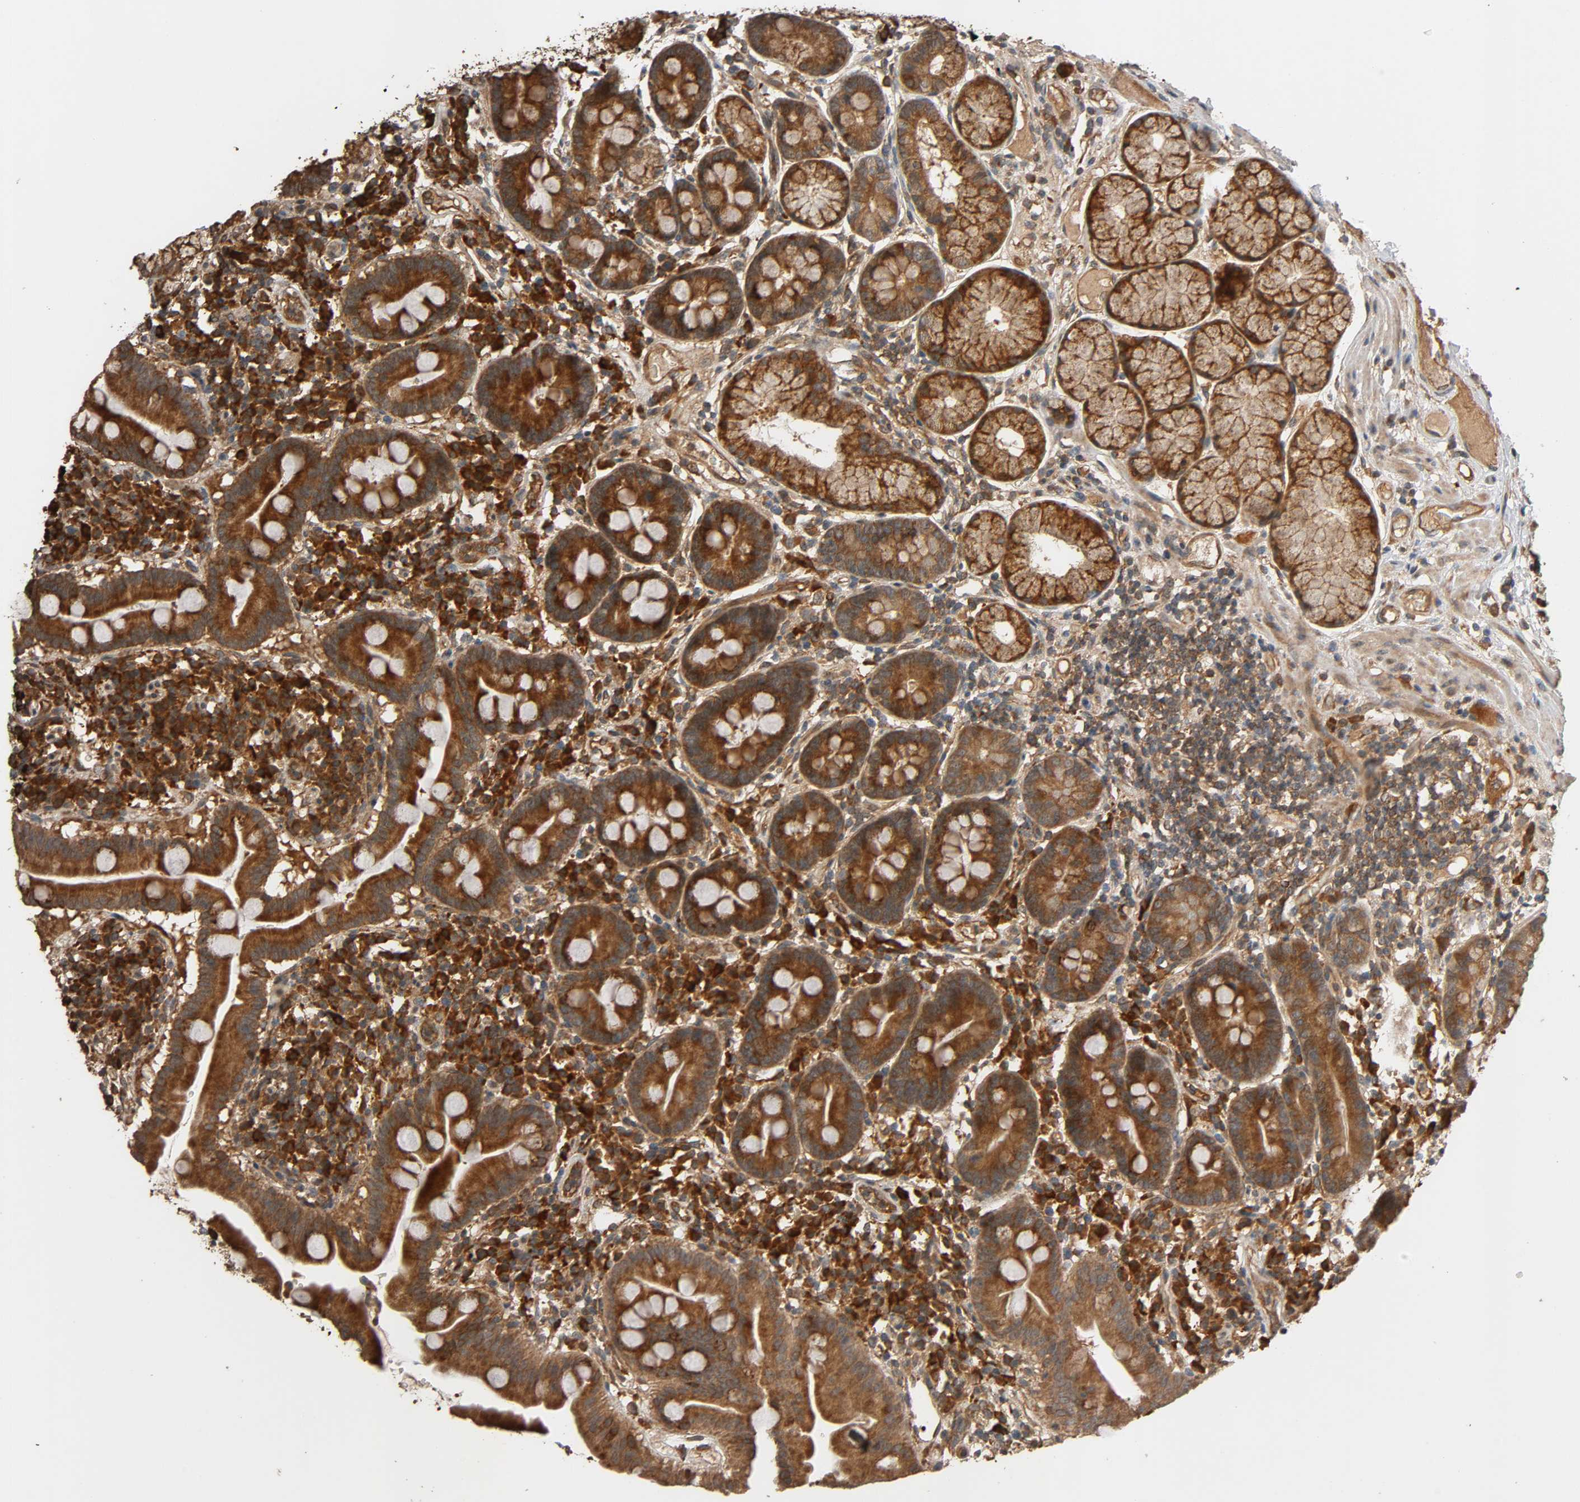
{"staining": {"intensity": "strong", "quantity": ">75%", "location": "cytoplasmic/membranous"}, "tissue": "duodenum", "cell_type": "Glandular cells", "image_type": "normal", "snomed": [{"axis": "morphology", "description": "Normal tissue, NOS"}, {"axis": "topography", "description": "Duodenum"}], "caption": "DAB immunohistochemical staining of unremarkable duodenum displays strong cytoplasmic/membranous protein positivity in about >75% of glandular cells.", "gene": "MAP3K8", "patient": {"sex": "male", "age": 50}}